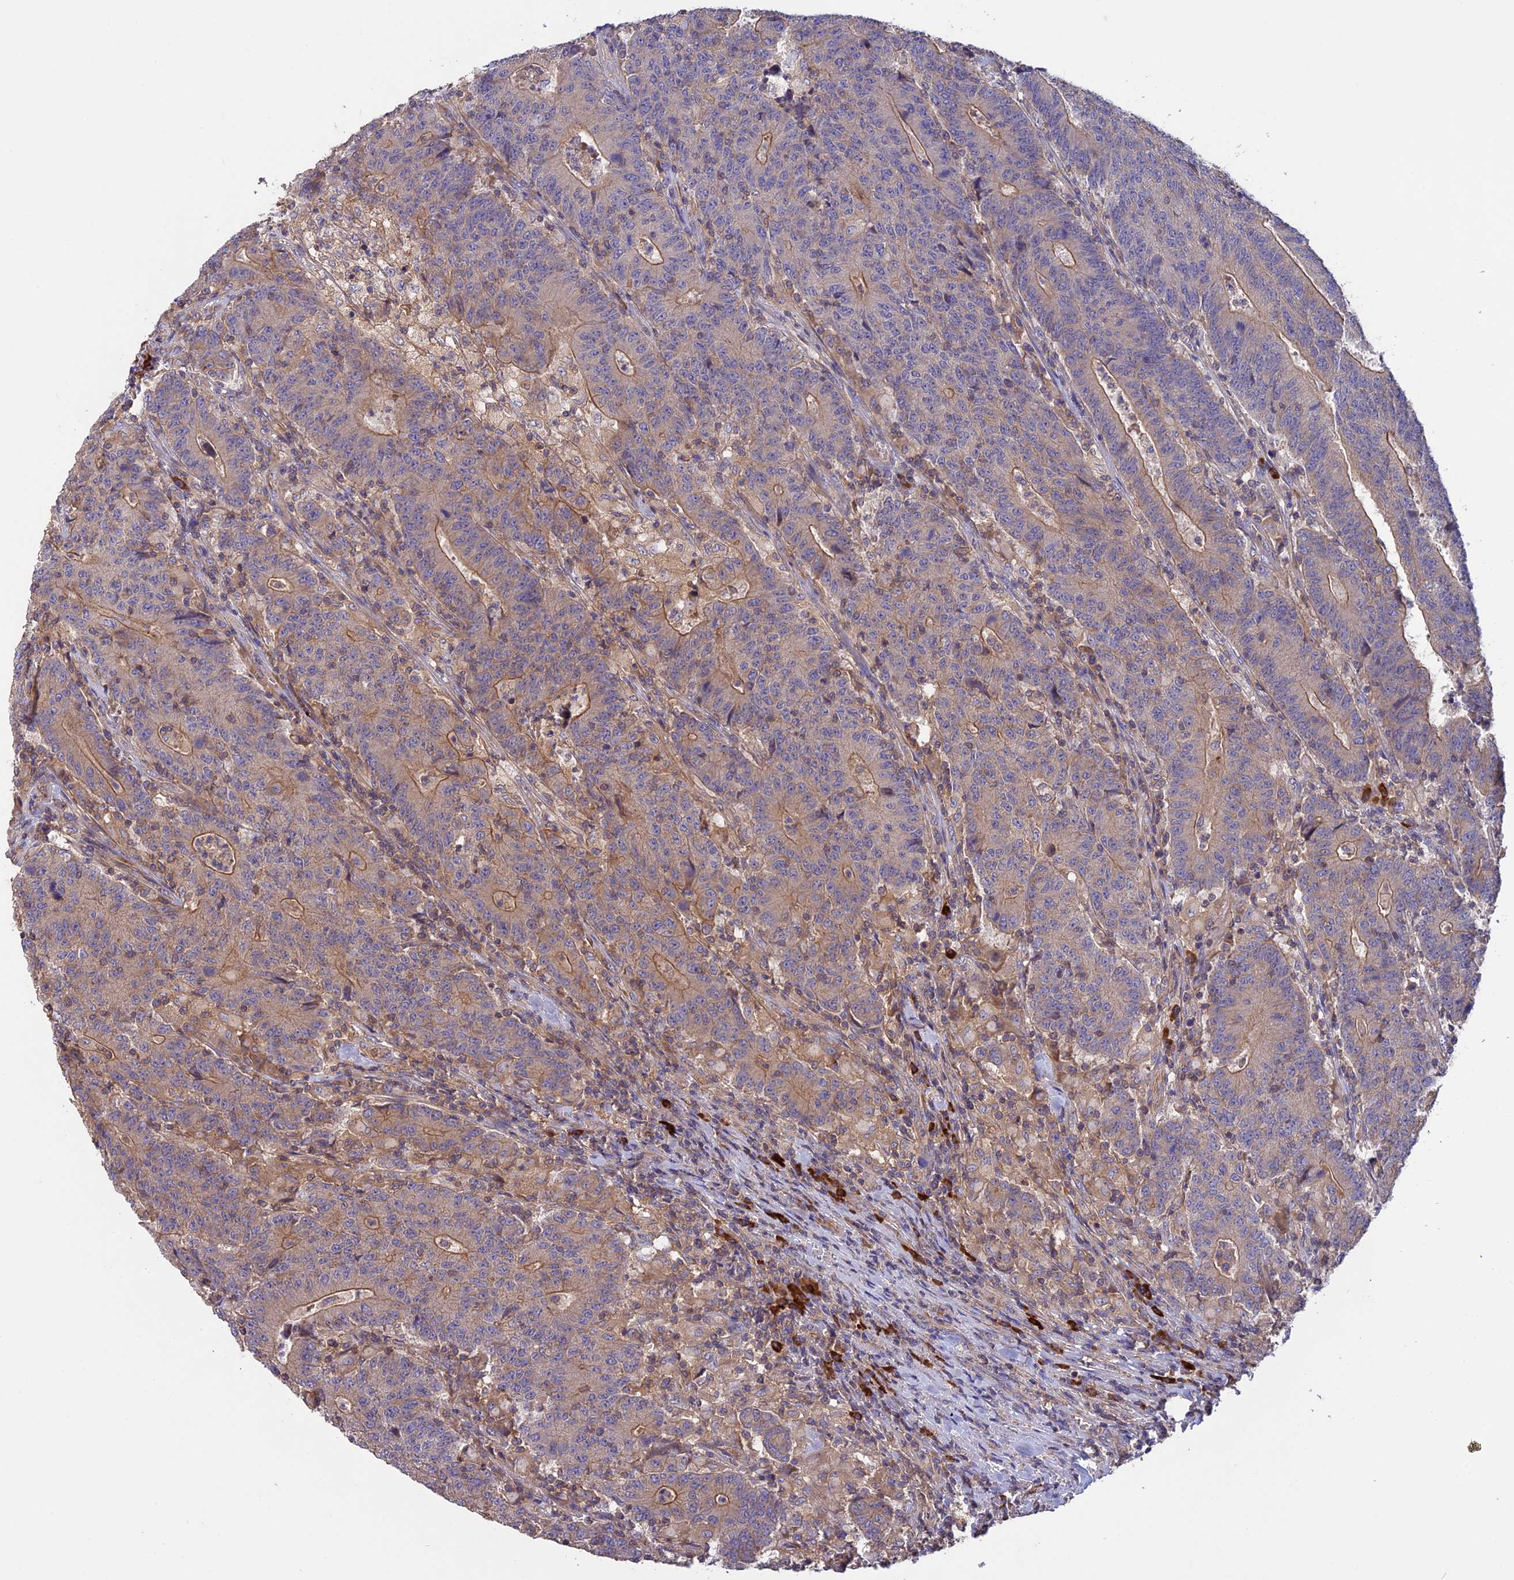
{"staining": {"intensity": "moderate", "quantity": "25%-75%", "location": "cytoplasmic/membranous"}, "tissue": "colorectal cancer", "cell_type": "Tumor cells", "image_type": "cancer", "snomed": [{"axis": "morphology", "description": "Adenocarcinoma, NOS"}, {"axis": "topography", "description": "Colon"}], "caption": "Immunohistochemistry image of neoplastic tissue: adenocarcinoma (colorectal) stained using IHC demonstrates medium levels of moderate protein expression localized specifically in the cytoplasmic/membranous of tumor cells, appearing as a cytoplasmic/membranous brown color.", "gene": "GAS8", "patient": {"sex": "female", "age": 75}}